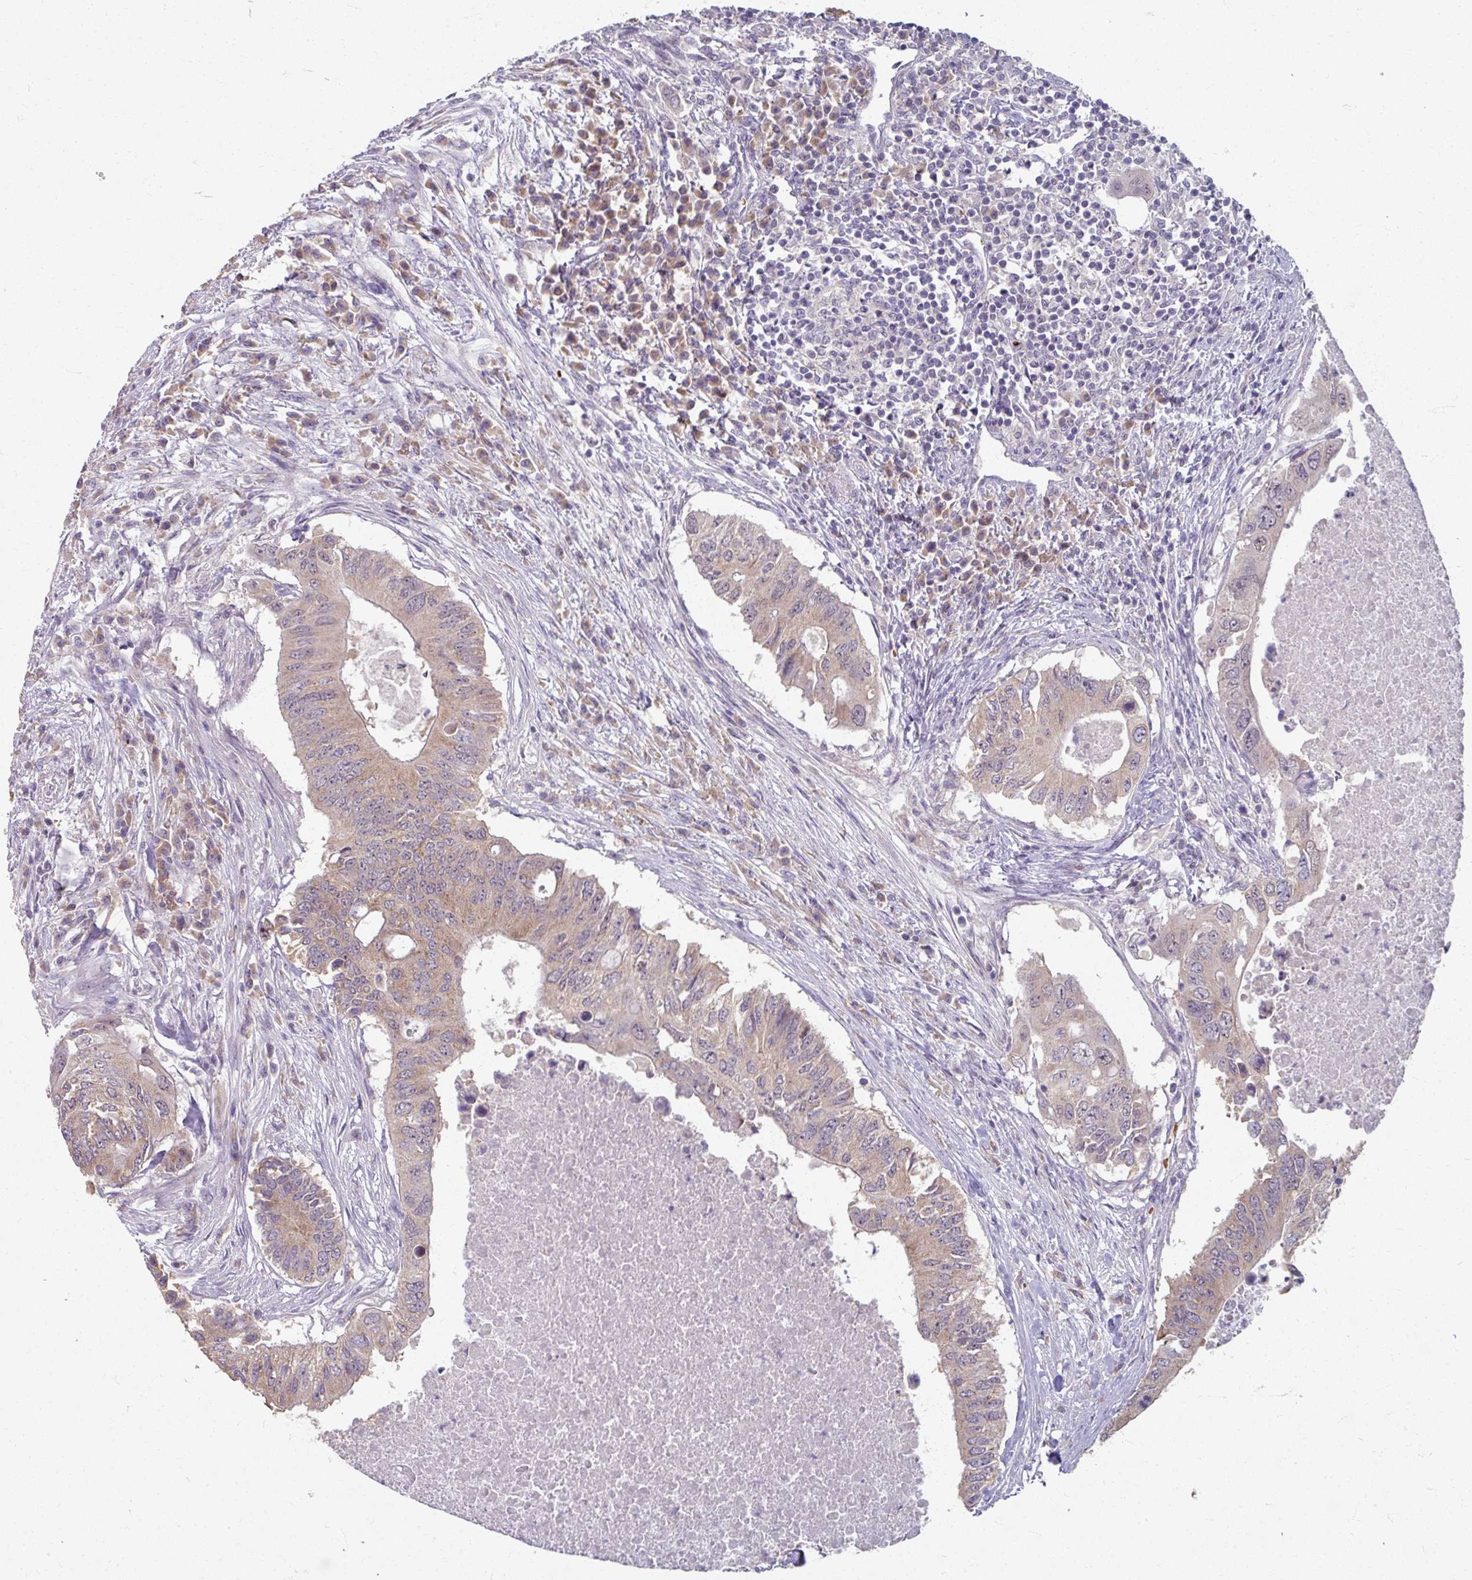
{"staining": {"intensity": "weak", "quantity": ">75%", "location": "cytoplasmic/membranous"}, "tissue": "colorectal cancer", "cell_type": "Tumor cells", "image_type": "cancer", "snomed": [{"axis": "morphology", "description": "Adenocarcinoma, NOS"}, {"axis": "topography", "description": "Colon"}], "caption": "This is a histology image of immunohistochemistry staining of colorectal cancer, which shows weak expression in the cytoplasmic/membranous of tumor cells.", "gene": "KMT5C", "patient": {"sex": "male", "age": 71}}